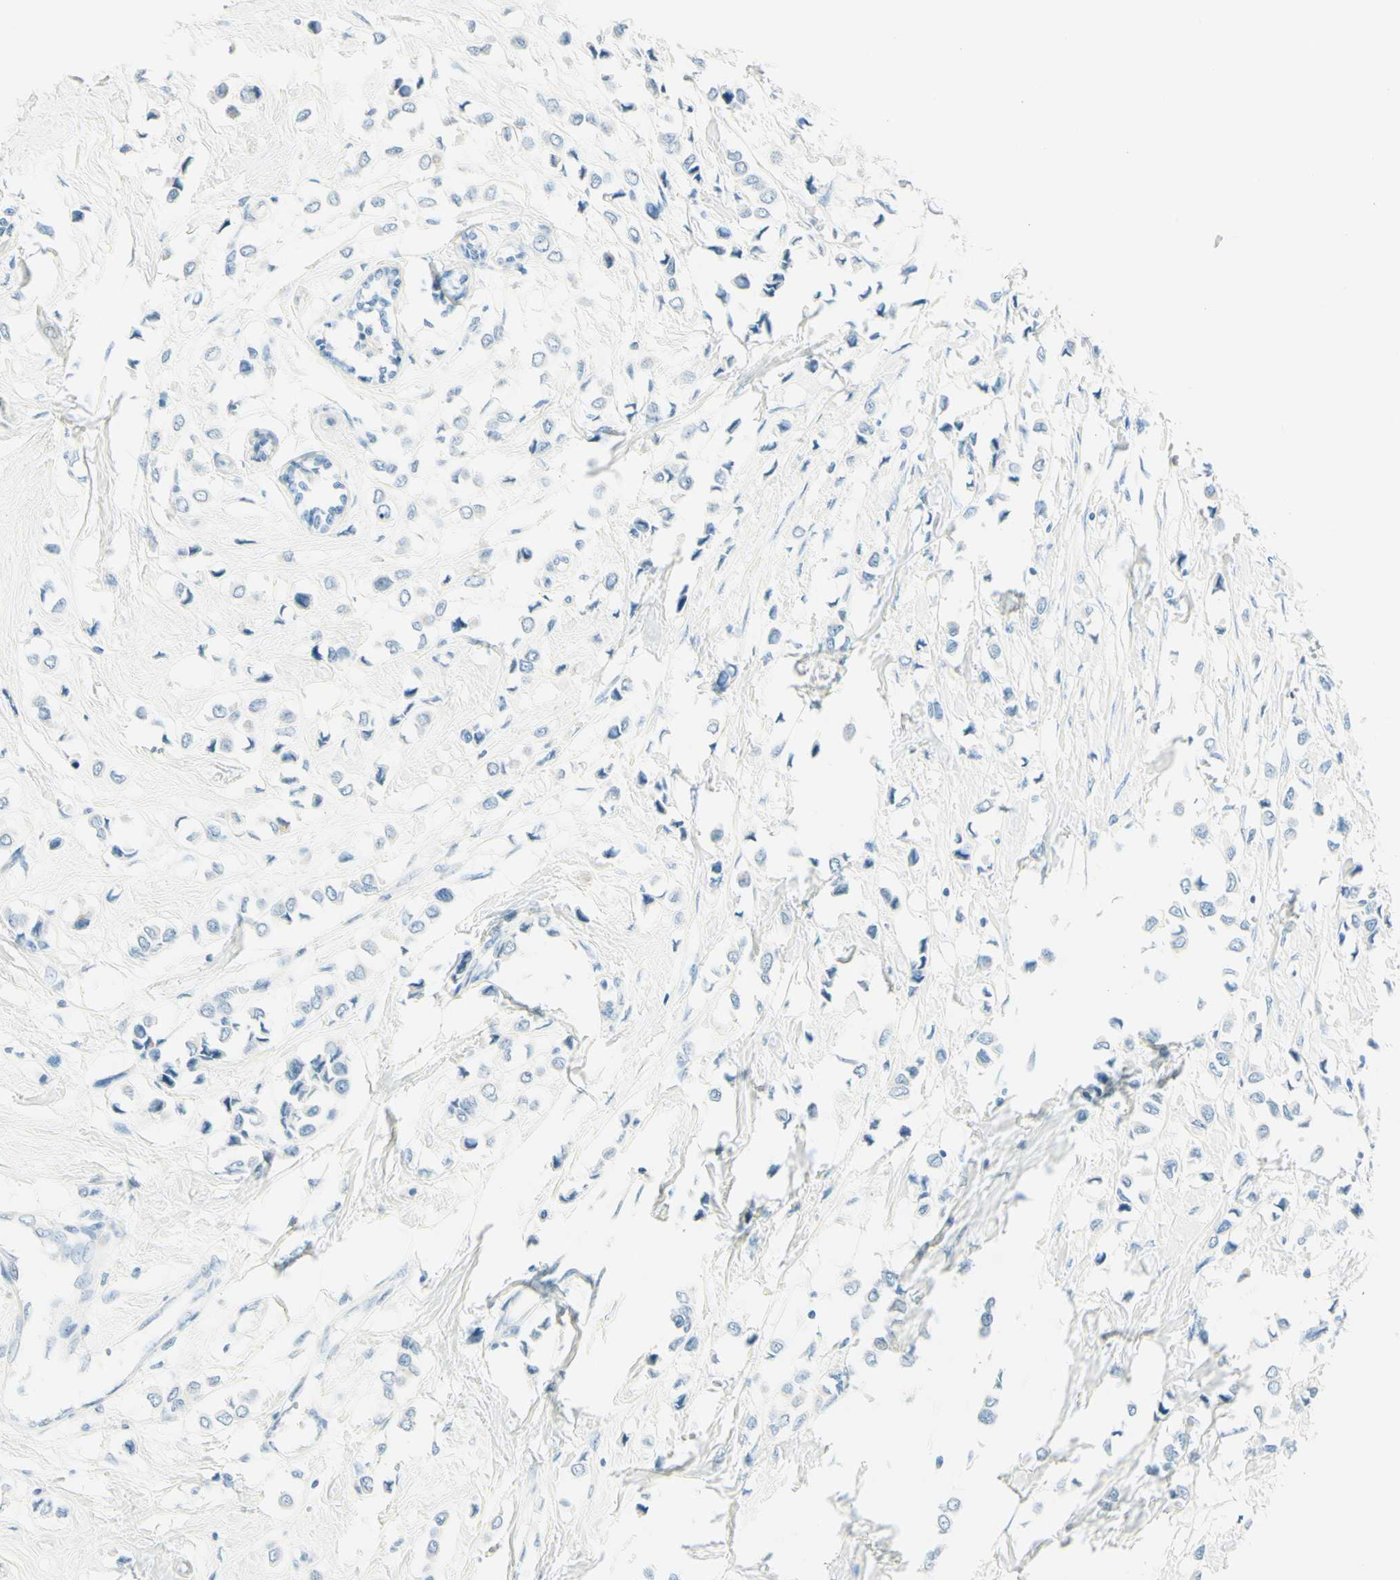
{"staining": {"intensity": "negative", "quantity": "none", "location": "none"}, "tissue": "breast cancer", "cell_type": "Tumor cells", "image_type": "cancer", "snomed": [{"axis": "morphology", "description": "Lobular carcinoma"}, {"axis": "topography", "description": "Breast"}], "caption": "This micrograph is of lobular carcinoma (breast) stained with IHC to label a protein in brown with the nuclei are counter-stained blue. There is no expression in tumor cells.", "gene": "TMEM132D", "patient": {"sex": "female", "age": 51}}